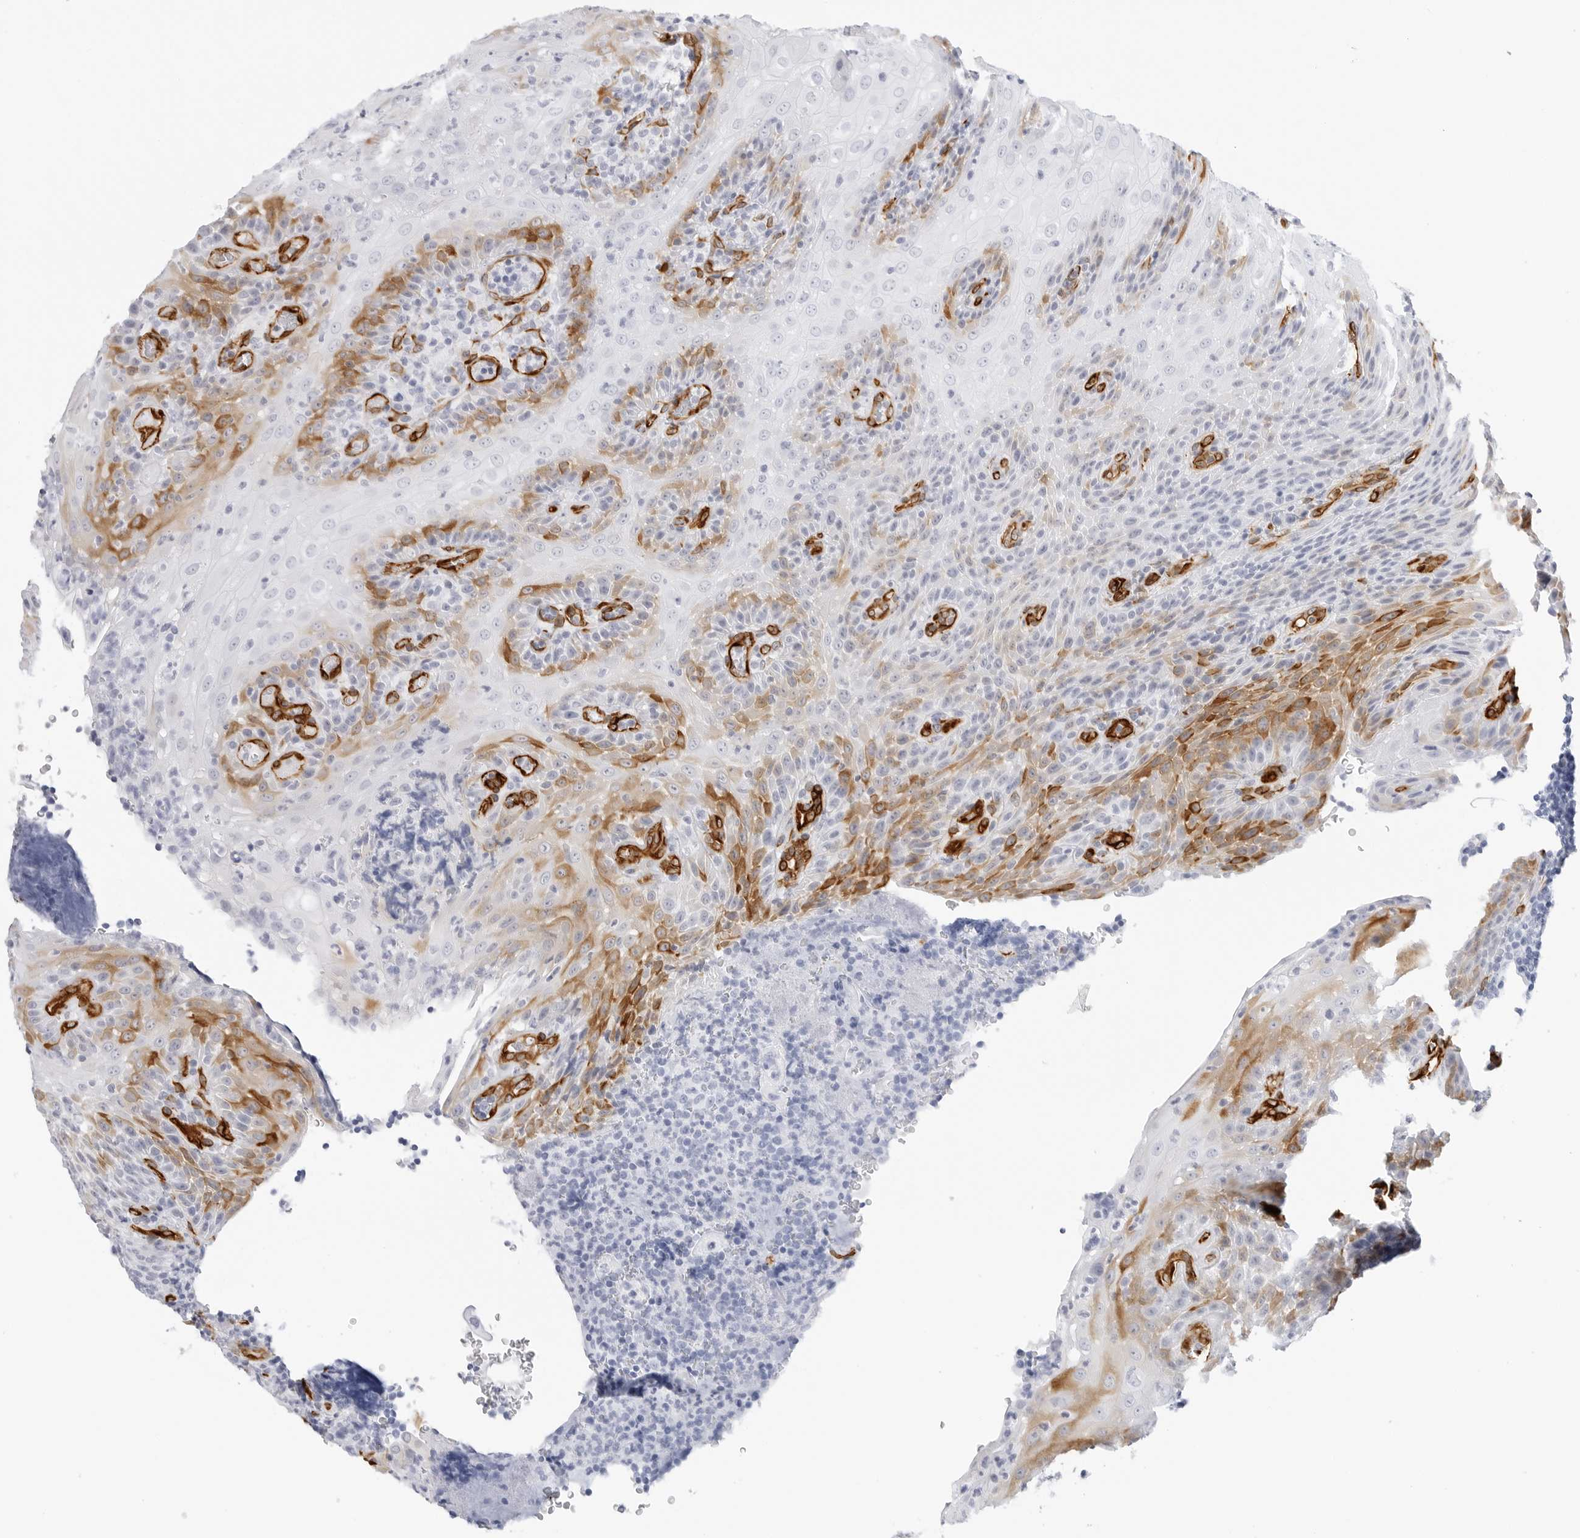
{"staining": {"intensity": "negative", "quantity": "none", "location": "none"}, "tissue": "tonsil", "cell_type": "Germinal center cells", "image_type": "normal", "snomed": [{"axis": "morphology", "description": "Normal tissue, NOS"}, {"axis": "topography", "description": "Tonsil"}], "caption": "Immunohistochemistry (IHC) micrograph of unremarkable tonsil: tonsil stained with DAB displays no significant protein positivity in germinal center cells.", "gene": "NES", "patient": {"sex": "male", "age": 37}}